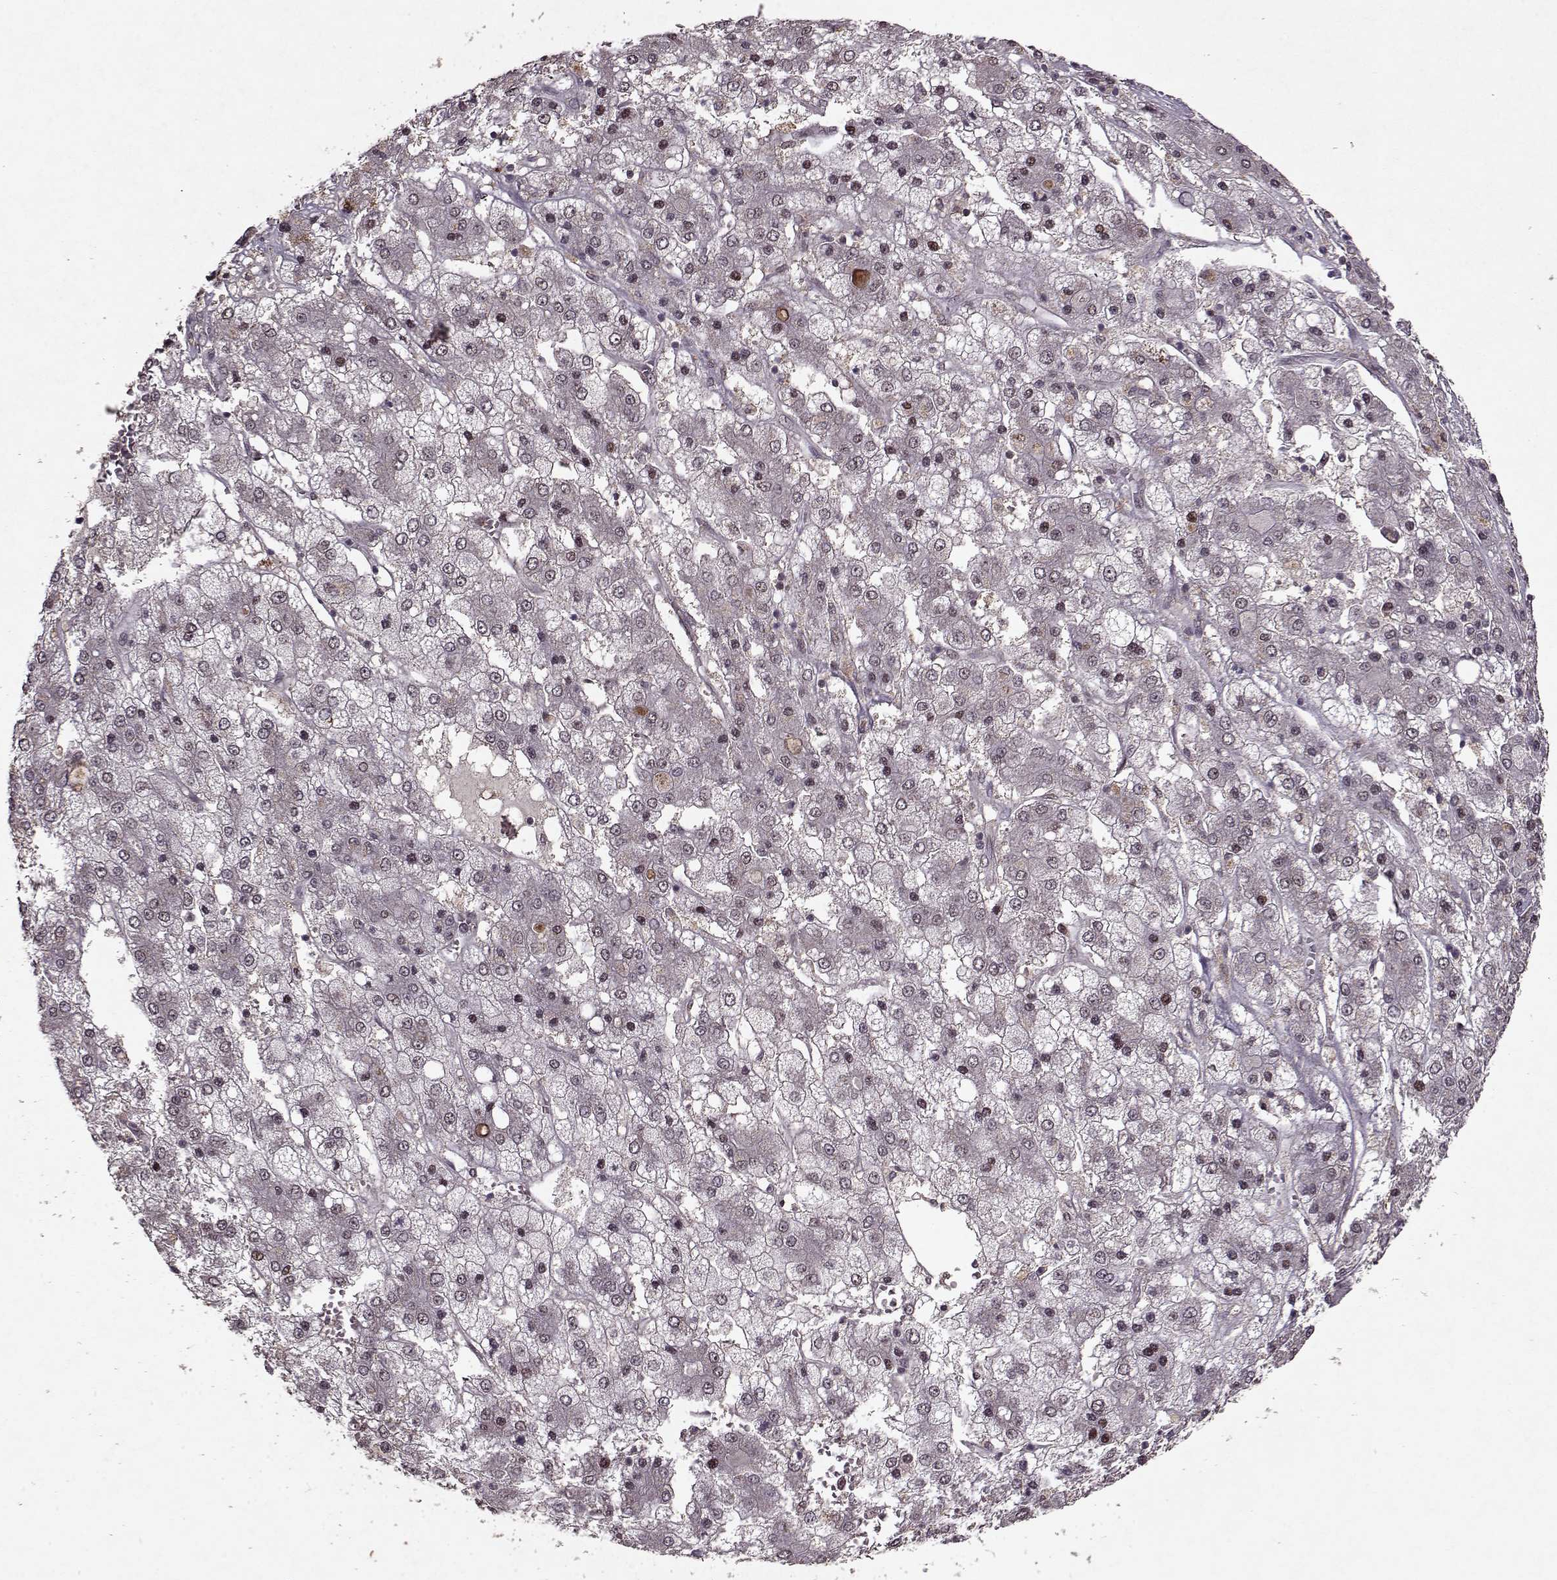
{"staining": {"intensity": "negative", "quantity": "none", "location": "none"}, "tissue": "liver cancer", "cell_type": "Tumor cells", "image_type": "cancer", "snomed": [{"axis": "morphology", "description": "Carcinoma, Hepatocellular, NOS"}, {"axis": "topography", "description": "Liver"}], "caption": "This is an immunohistochemistry micrograph of human liver cancer. There is no expression in tumor cells.", "gene": "PSMA7", "patient": {"sex": "male", "age": 73}}